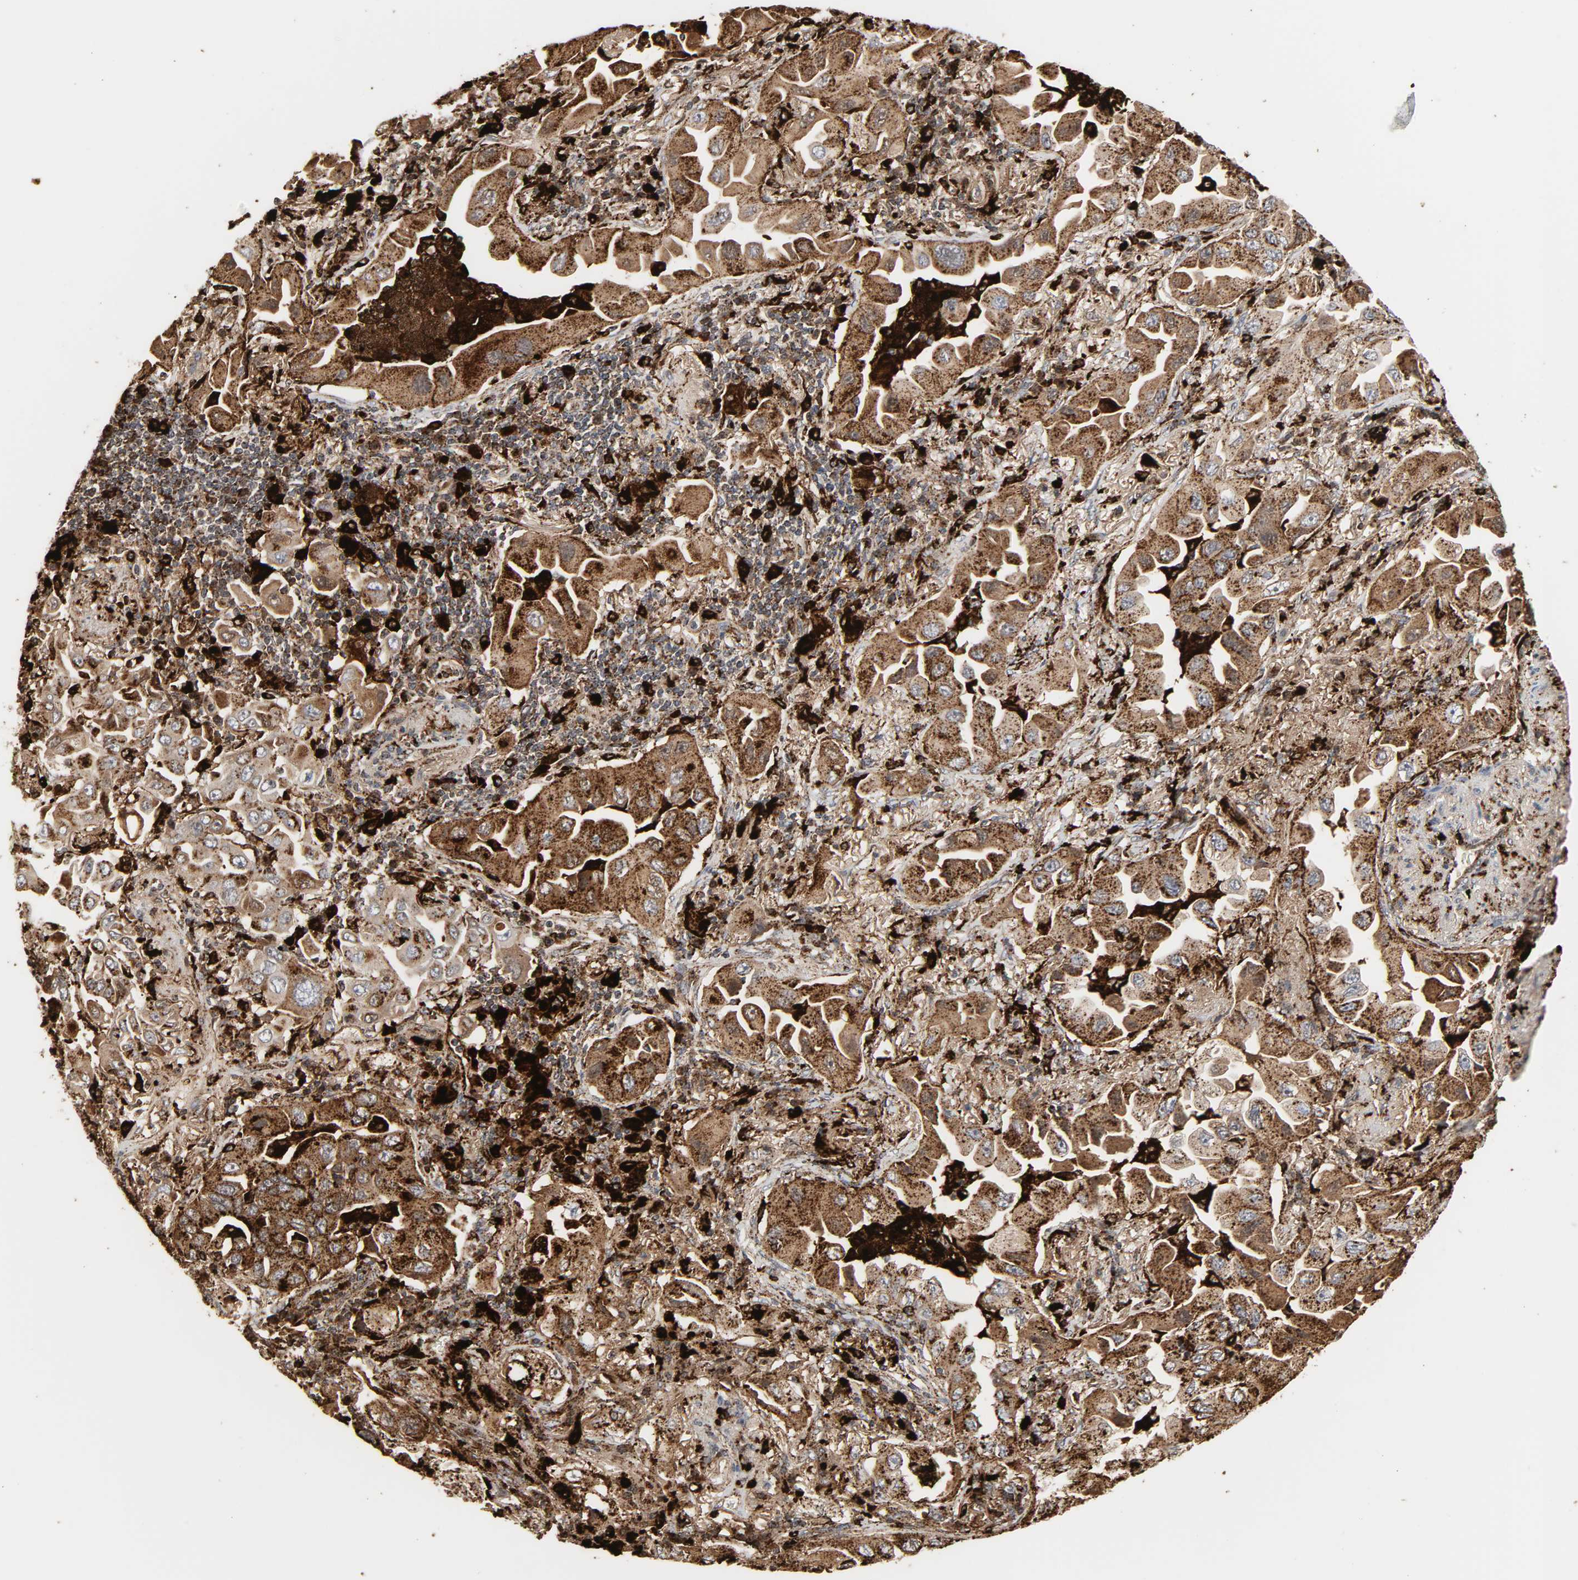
{"staining": {"intensity": "strong", "quantity": ">75%", "location": "cytoplasmic/membranous"}, "tissue": "lung cancer", "cell_type": "Tumor cells", "image_type": "cancer", "snomed": [{"axis": "morphology", "description": "Adenocarcinoma, NOS"}, {"axis": "topography", "description": "Lung"}], "caption": "An image of adenocarcinoma (lung) stained for a protein reveals strong cytoplasmic/membranous brown staining in tumor cells. (DAB (3,3'-diaminobenzidine) IHC, brown staining for protein, blue staining for nuclei).", "gene": "PSAP", "patient": {"sex": "female", "age": 65}}